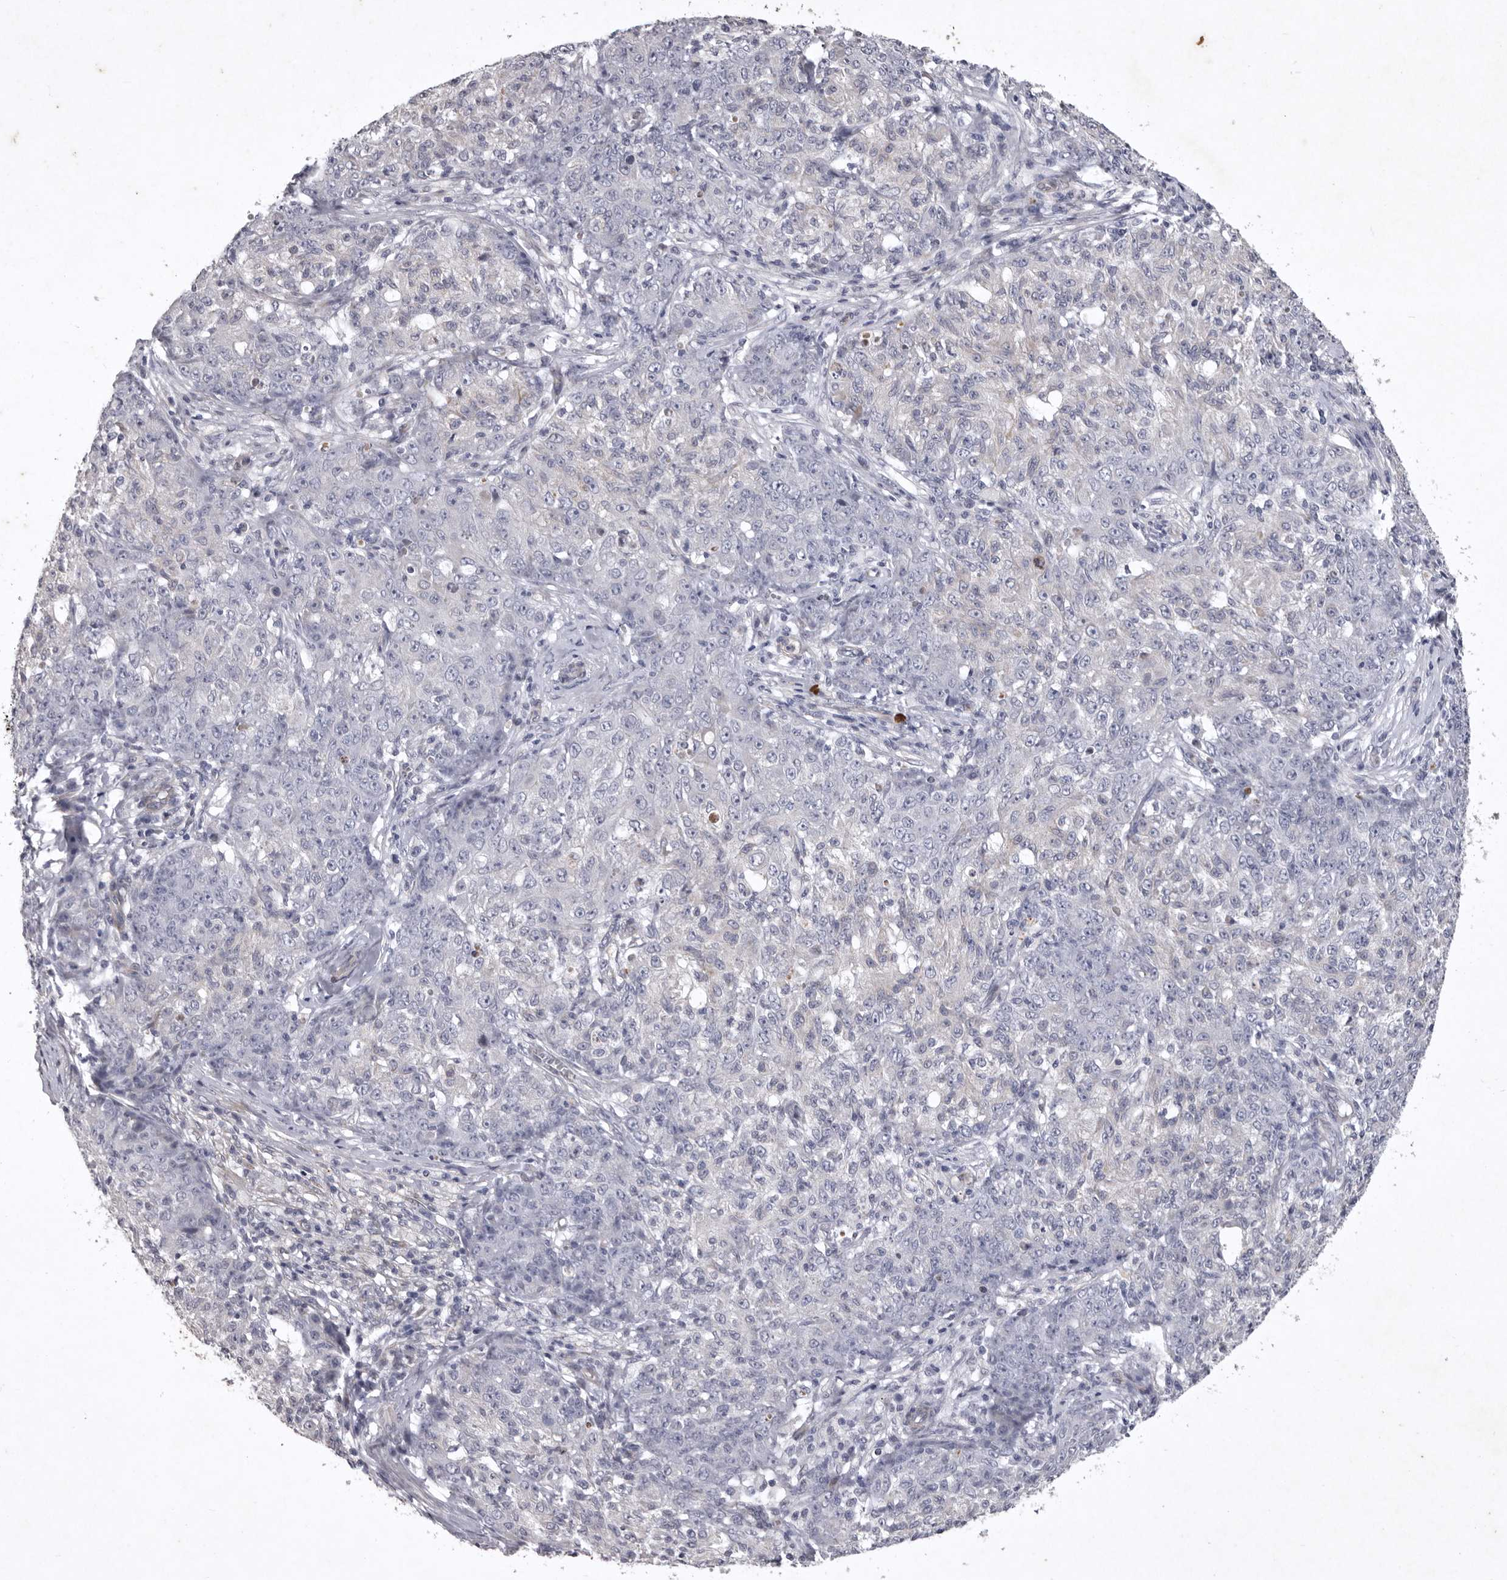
{"staining": {"intensity": "negative", "quantity": "none", "location": "none"}, "tissue": "ovarian cancer", "cell_type": "Tumor cells", "image_type": "cancer", "snomed": [{"axis": "morphology", "description": "Carcinoma, endometroid"}, {"axis": "topography", "description": "Ovary"}], "caption": "Ovarian endometroid carcinoma was stained to show a protein in brown. There is no significant expression in tumor cells.", "gene": "NKAIN4", "patient": {"sex": "female", "age": 42}}